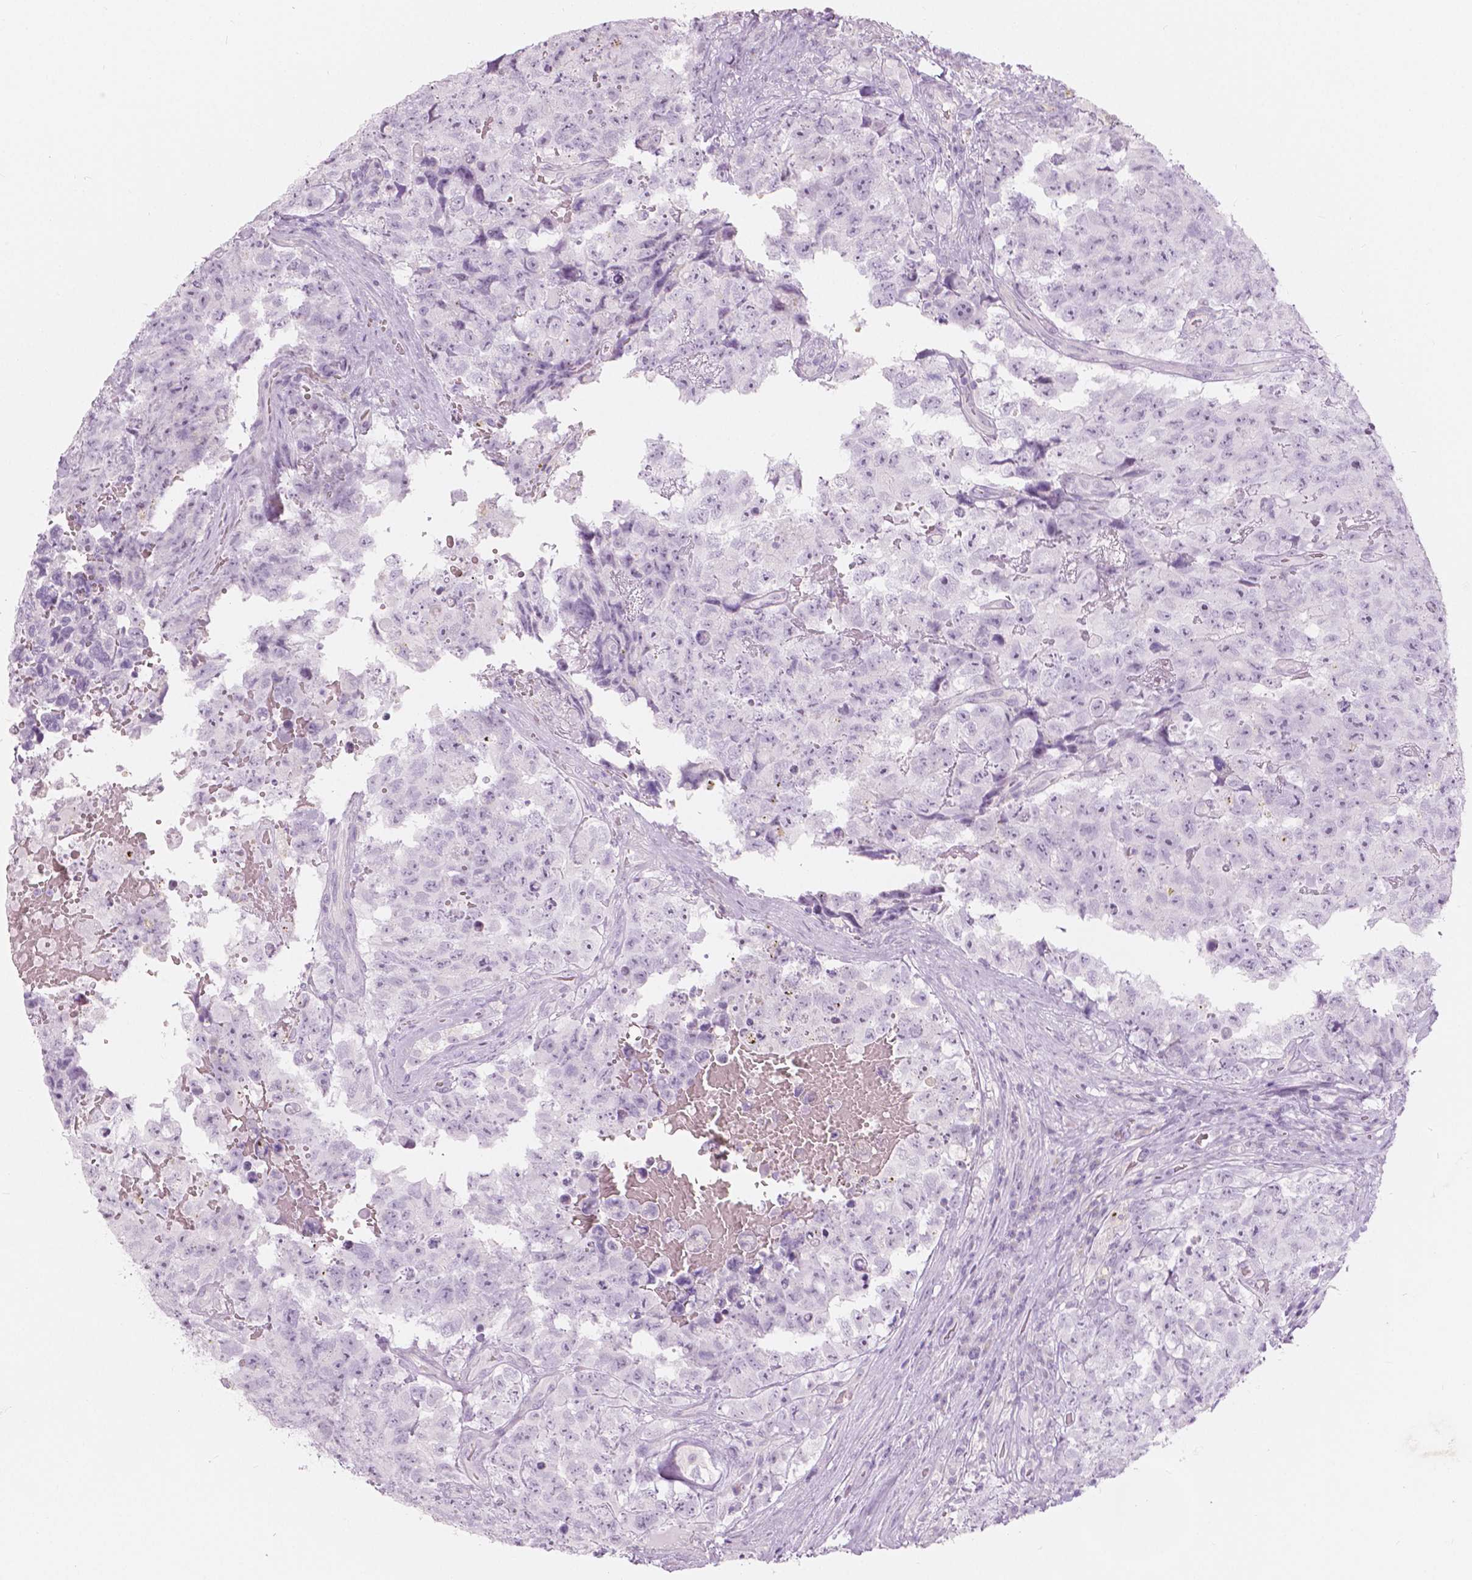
{"staining": {"intensity": "negative", "quantity": "none", "location": "none"}, "tissue": "testis cancer", "cell_type": "Tumor cells", "image_type": "cancer", "snomed": [{"axis": "morphology", "description": "Carcinoma, Embryonal, NOS"}, {"axis": "topography", "description": "Testis"}], "caption": "An immunohistochemistry (IHC) image of testis embryonal carcinoma is shown. There is no staining in tumor cells of testis embryonal carcinoma.", "gene": "A4GNT", "patient": {"sex": "male", "age": 18}}